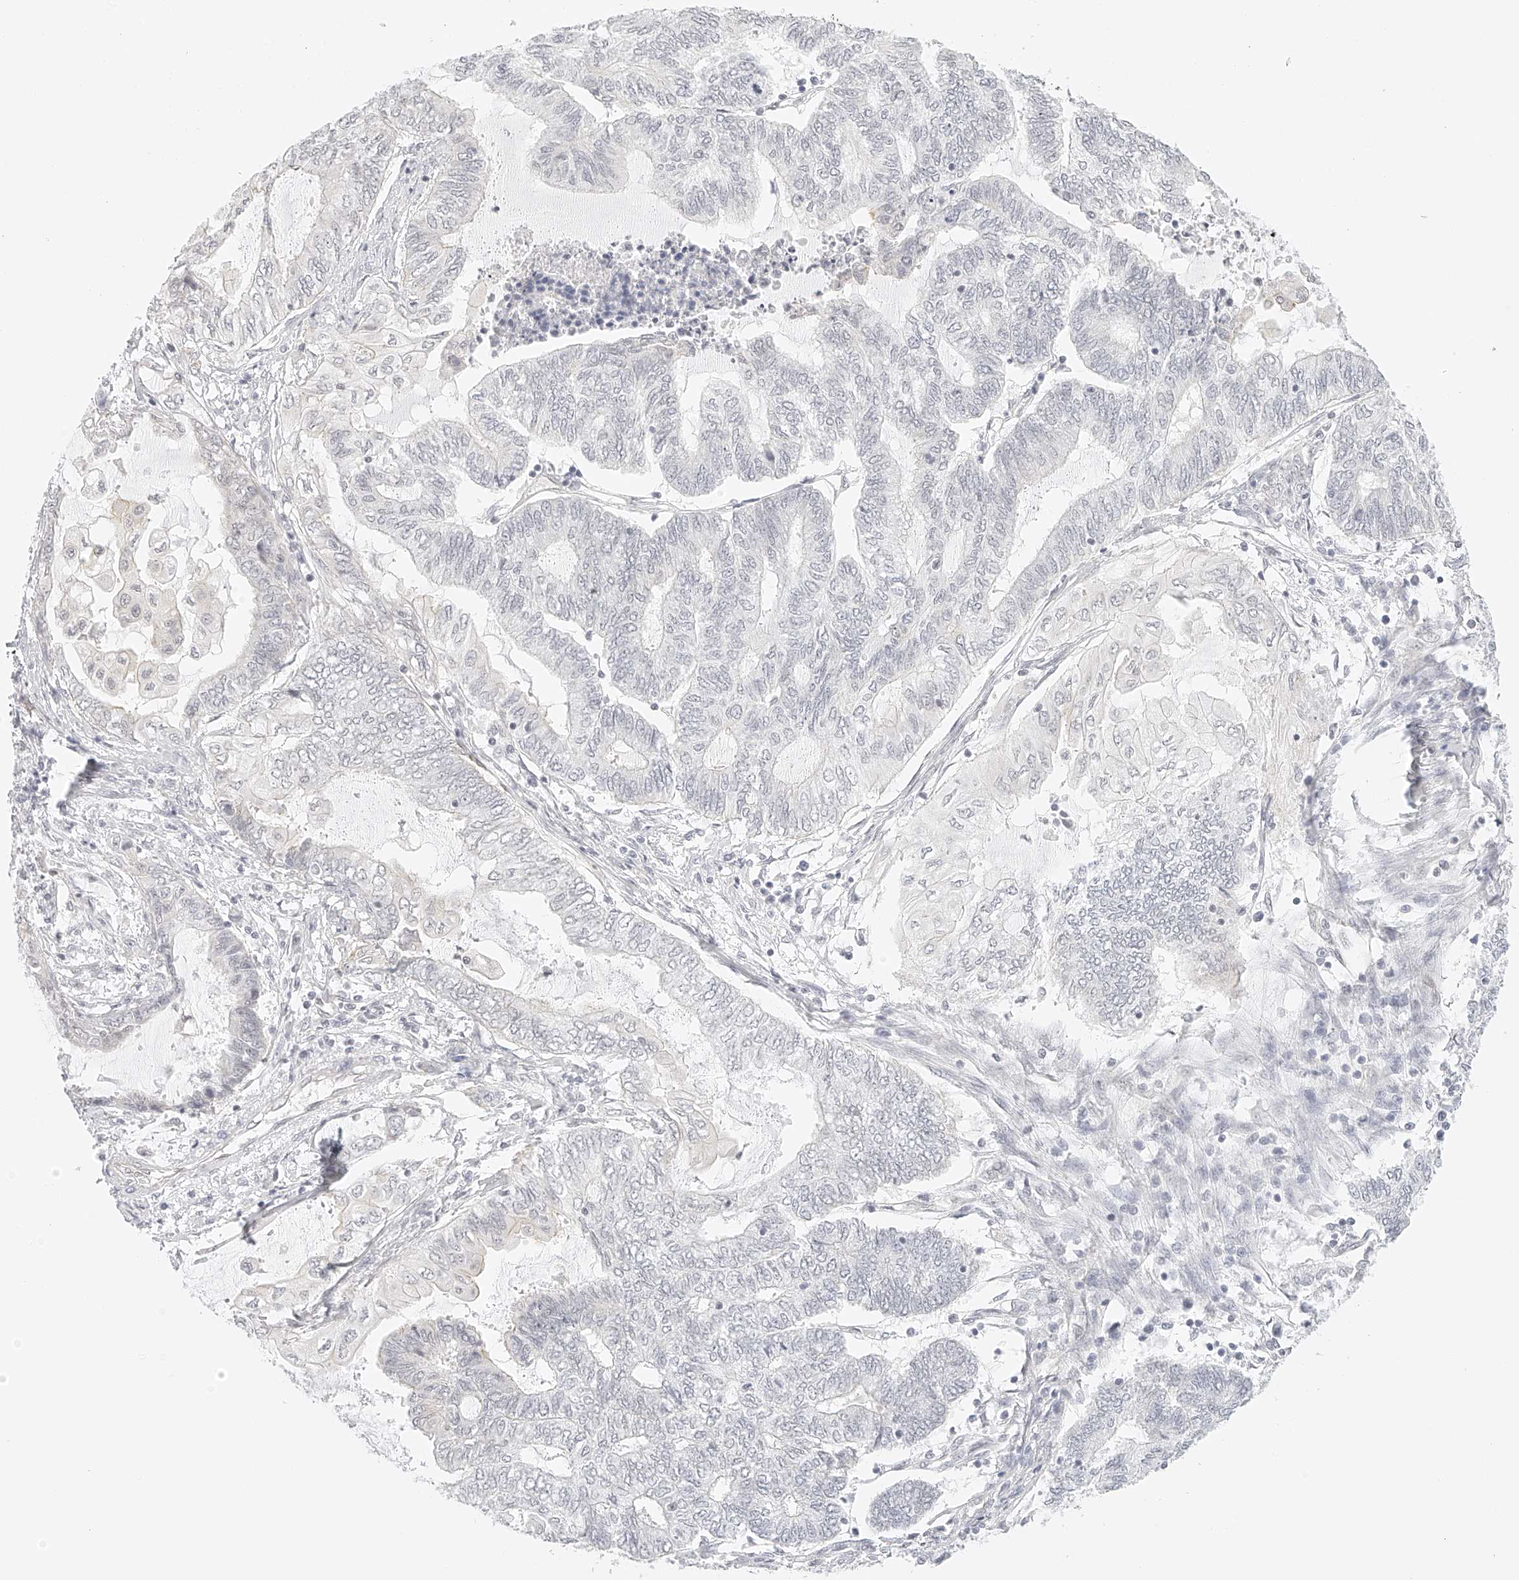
{"staining": {"intensity": "negative", "quantity": "none", "location": "none"}, "tissue": "endometrial cancer", "cell_type": "Tumor cells", "image_type": "cancer", "snomed": [{"axis": "morphology", "description": "Adenocarcinoma, NOS"}, {"axis": "topography", "description": "Uterus"}, {"axis": "topography", "description": "Endometrium"}], "caption": "High power microscopy histopathology image of an immunohistochemistry (IHC) micrograph of endometrial adenocarcinoma, revealing no significant staining in tumor cells. (DAB IHC visualized using brightfield microscopy, high magnification).", "gene": "ZFP69", "patient": {"sex": "female", "age": 70}}